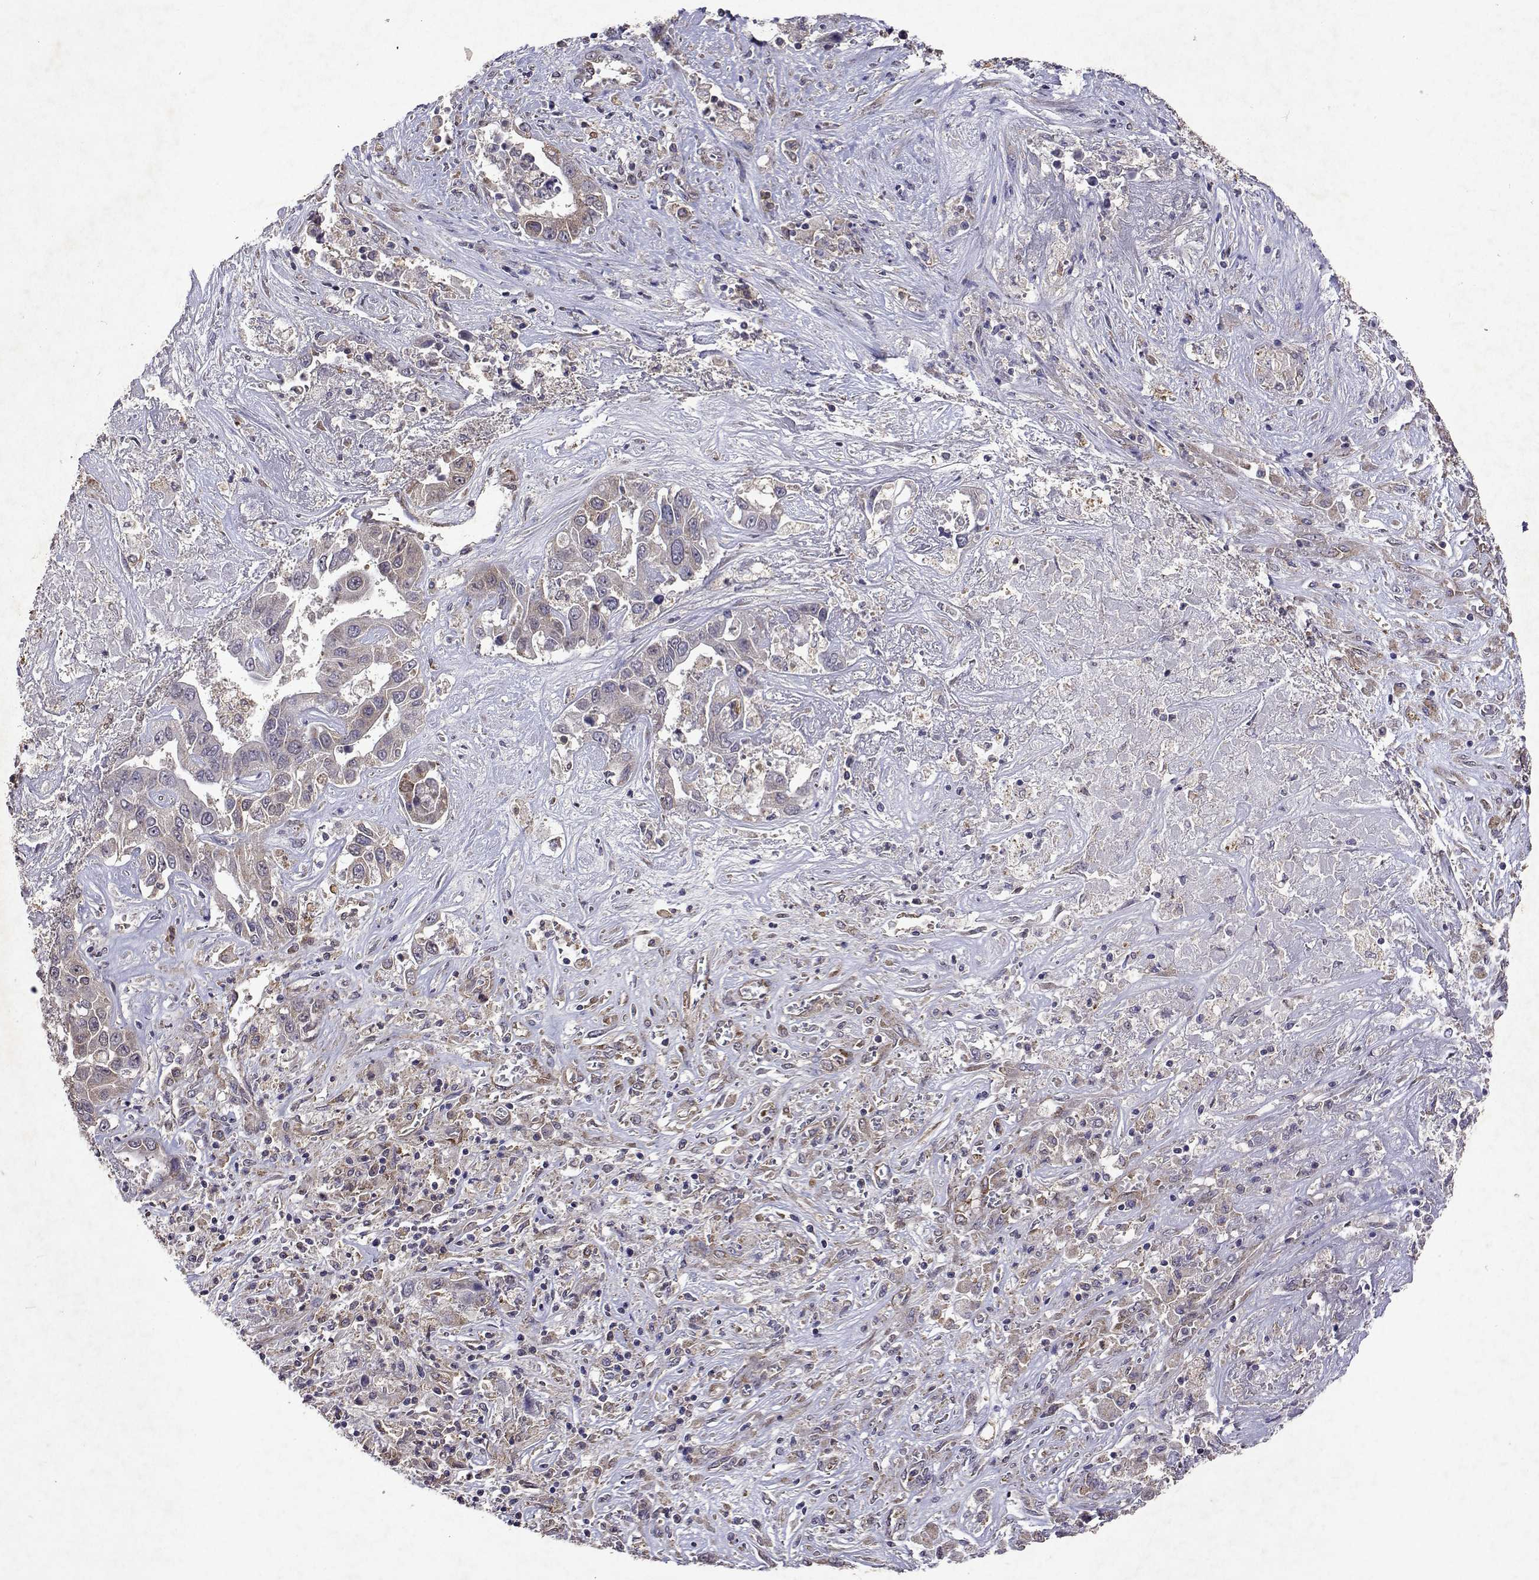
{"staining": {"intensity": "weak", "quantity": "<25%", "location": "cytoplasmic/membranous"}, "tissue": "liver cancer", "cell_type": "Tumor cells", "image_type": "cancer", "snomed": [{"axis": "morphology", "description": "Cholangiocarcinoma"}, {"axis": "topography", "description": "Liver"}], "caption": "This is an immunohistochemistry (IHC) photomicrograph of human liver cancer (cholangiocarcinoma). There is no positivity in tumor cells.", "gene": "TARBP2", "patient": {"sex": "female", "age": 52}}